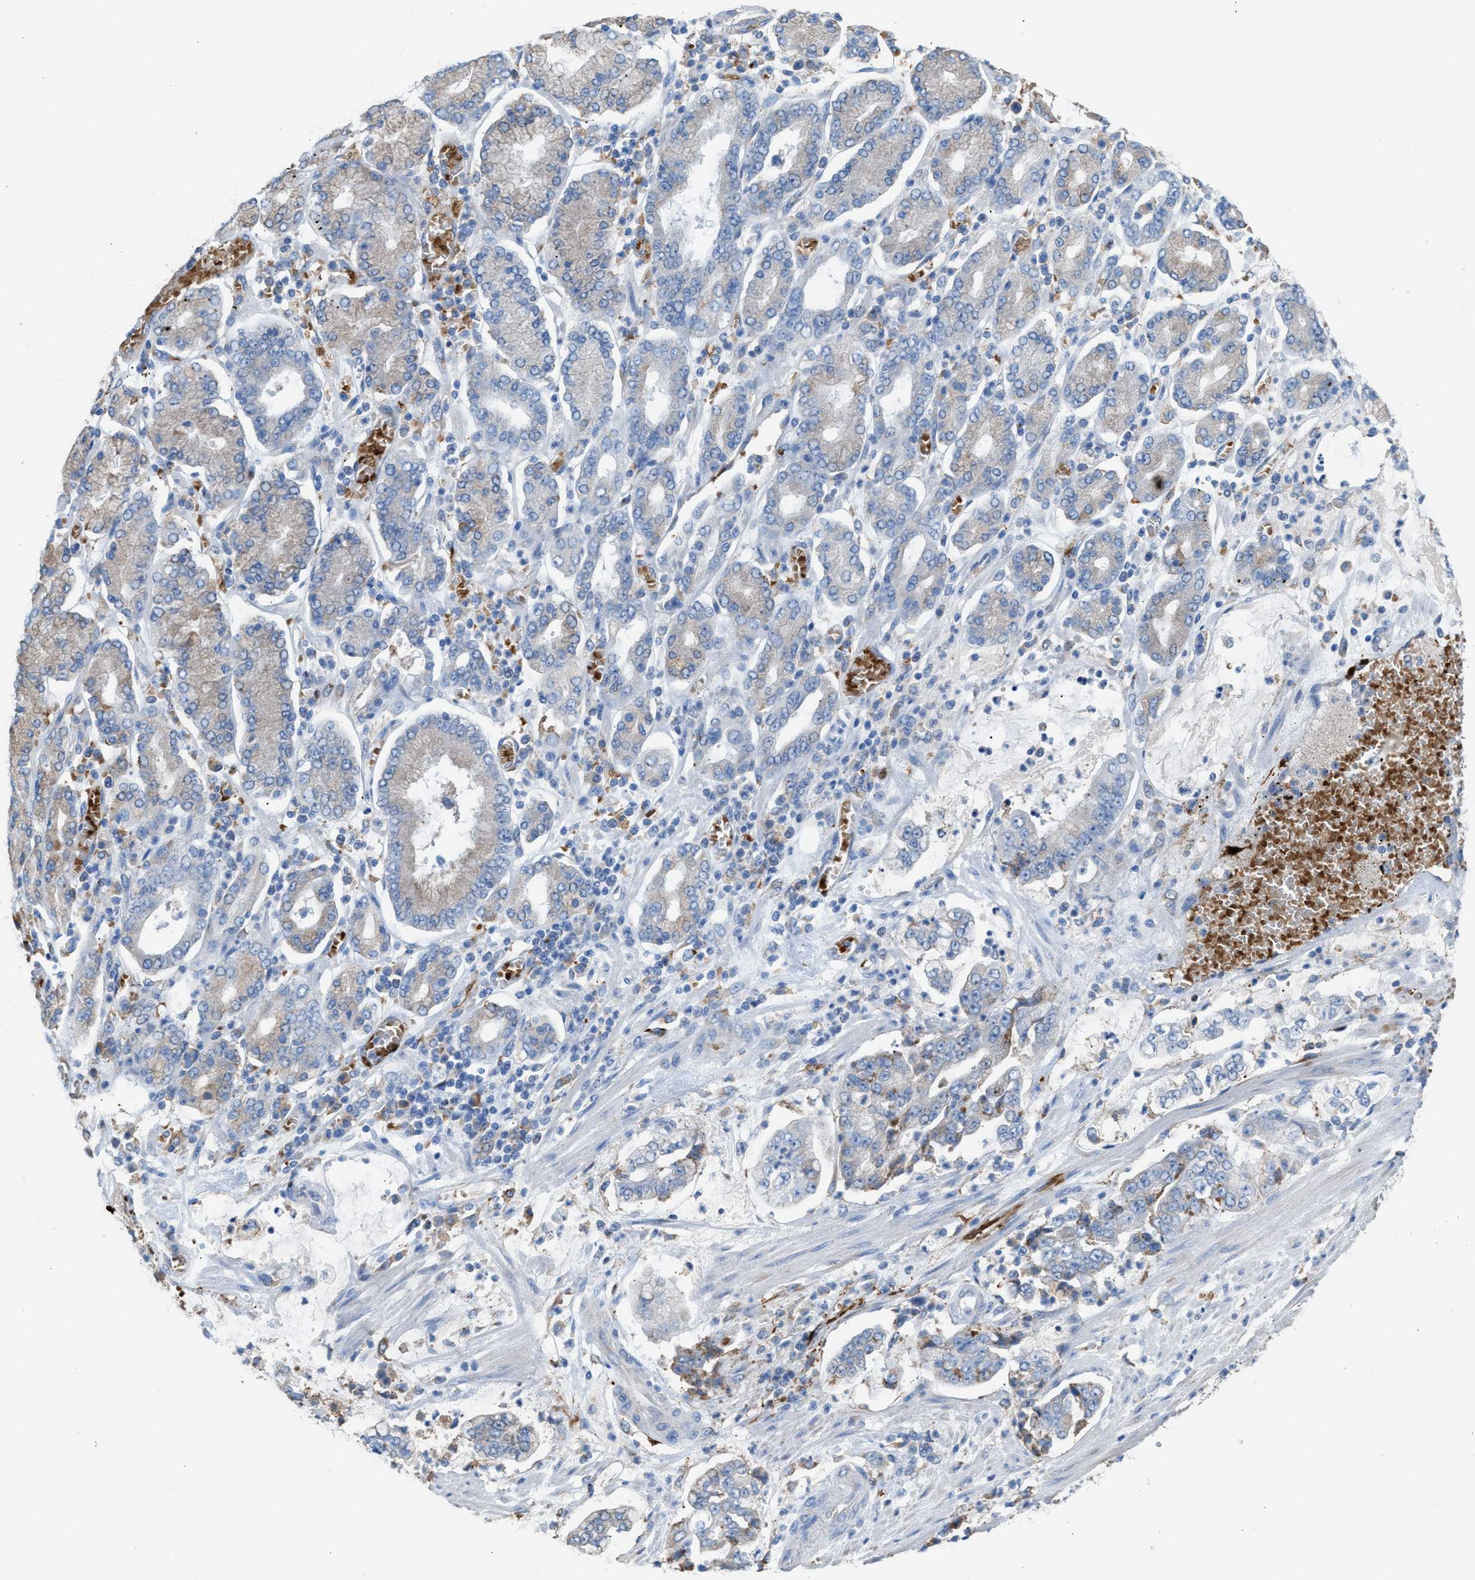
{"staining": {"intensity": "moderate", "quantity": "<25%", "location": "cytoplasmic/membranous"}, "tissue": "stomach cancer", "cell_type": "Tumor cells", "image_type": "cancer", "snomed": [{"axis": "morphology", "description": "Adenocarcinoma, NOS"}, {"axis": "topography", "description": "Stomach"}], "caption": "This is an image of immunohistochemistry staining of stomach cancer (adenocarcinoma), which shows moderate expression in the cytoplasmic/membranous of tumor cells.", "gene": "CA3", "patient": {"sex": "male", "age": 76}}